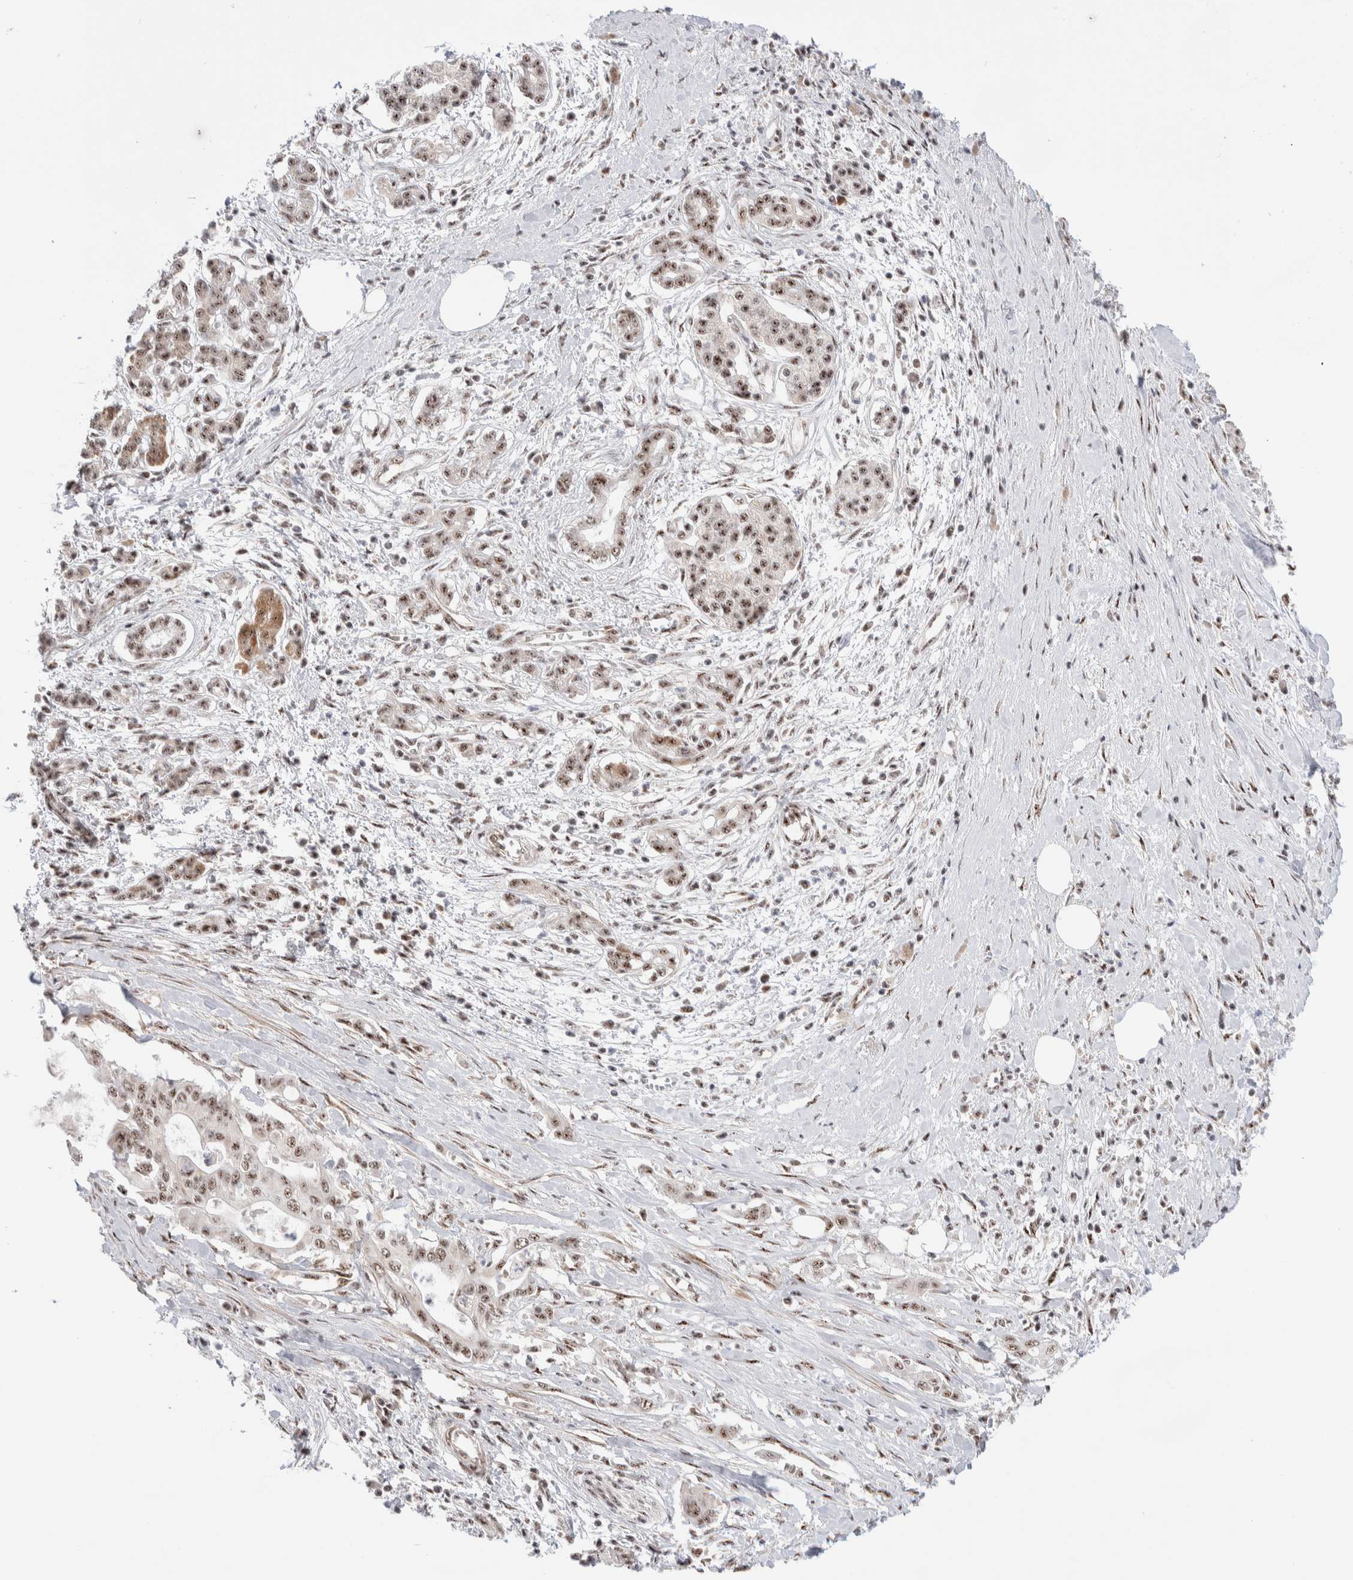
{"staining": {"intensity": "moderate", "quantity": ">75%", "location": "nuclear"}, "tissue": "pancreatic cancer", "cell_type": "Tumor cells", "image_type": "cancer", "snomed": [{"axis": "morphology", "description": "Adenocarcinoma, NOS"}, {"axis": "topography", "description": "Pancreas"}], "caption": "Immunohistochemical staining of adenocarcinoma (pancreatic) shows medium levels of moderate nuclear staining in approximately >75% of tumor cells.", "gene": "ZNF695", "patient": {"sex": "male", "age": 58}}